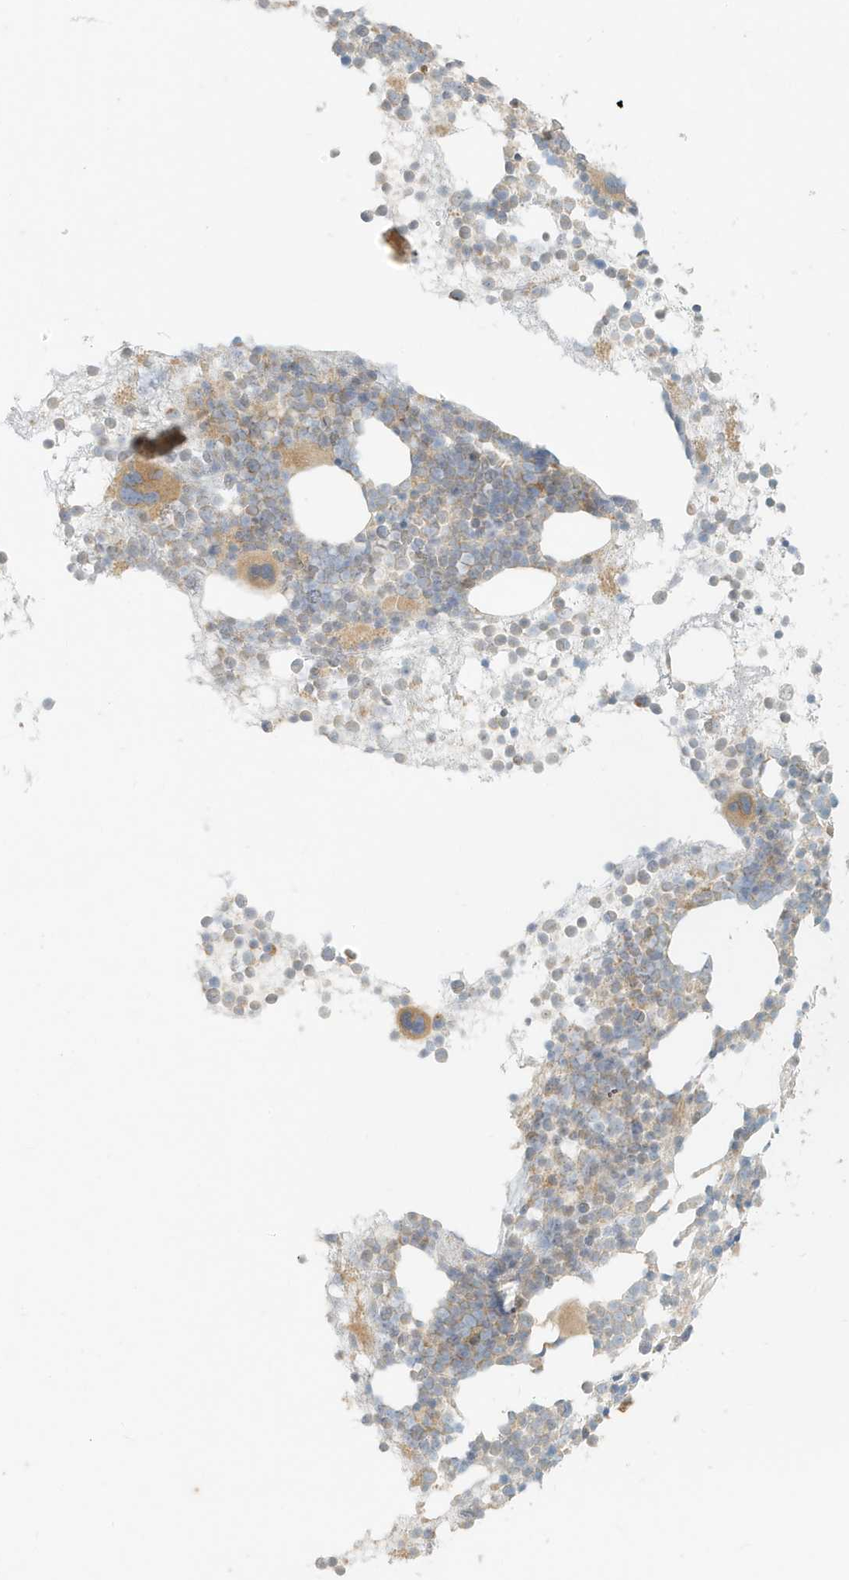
{"staining": {"intensity": "moderate", "quantity": "<25%", "location": "cytoplasmic/membranous"}, "tissue": "bone marrow", "cell_type": "Hematopoietic cells", "image_type": "normal", "snomed": [{"axis": "morphology", "description": "Normal tissue, NOS"}, {"axis": "topography", "description": "Bone marrow"}], "caption": "Immunohistochemistry (IHC) staining of unremarkable bone marrow, which shows low levels of moderate cytoplasmic/membranous expression in approximately <25% of hematopoietic cells indicating moderate cytoplasmic/membranous protein staining. The staining was performed using DAB (brown) for protein detection and nuclei were counterstained in hematoxylin (blue).", "gene": "MCOLN1", "patient": {"sex": "female", "age": 57}}